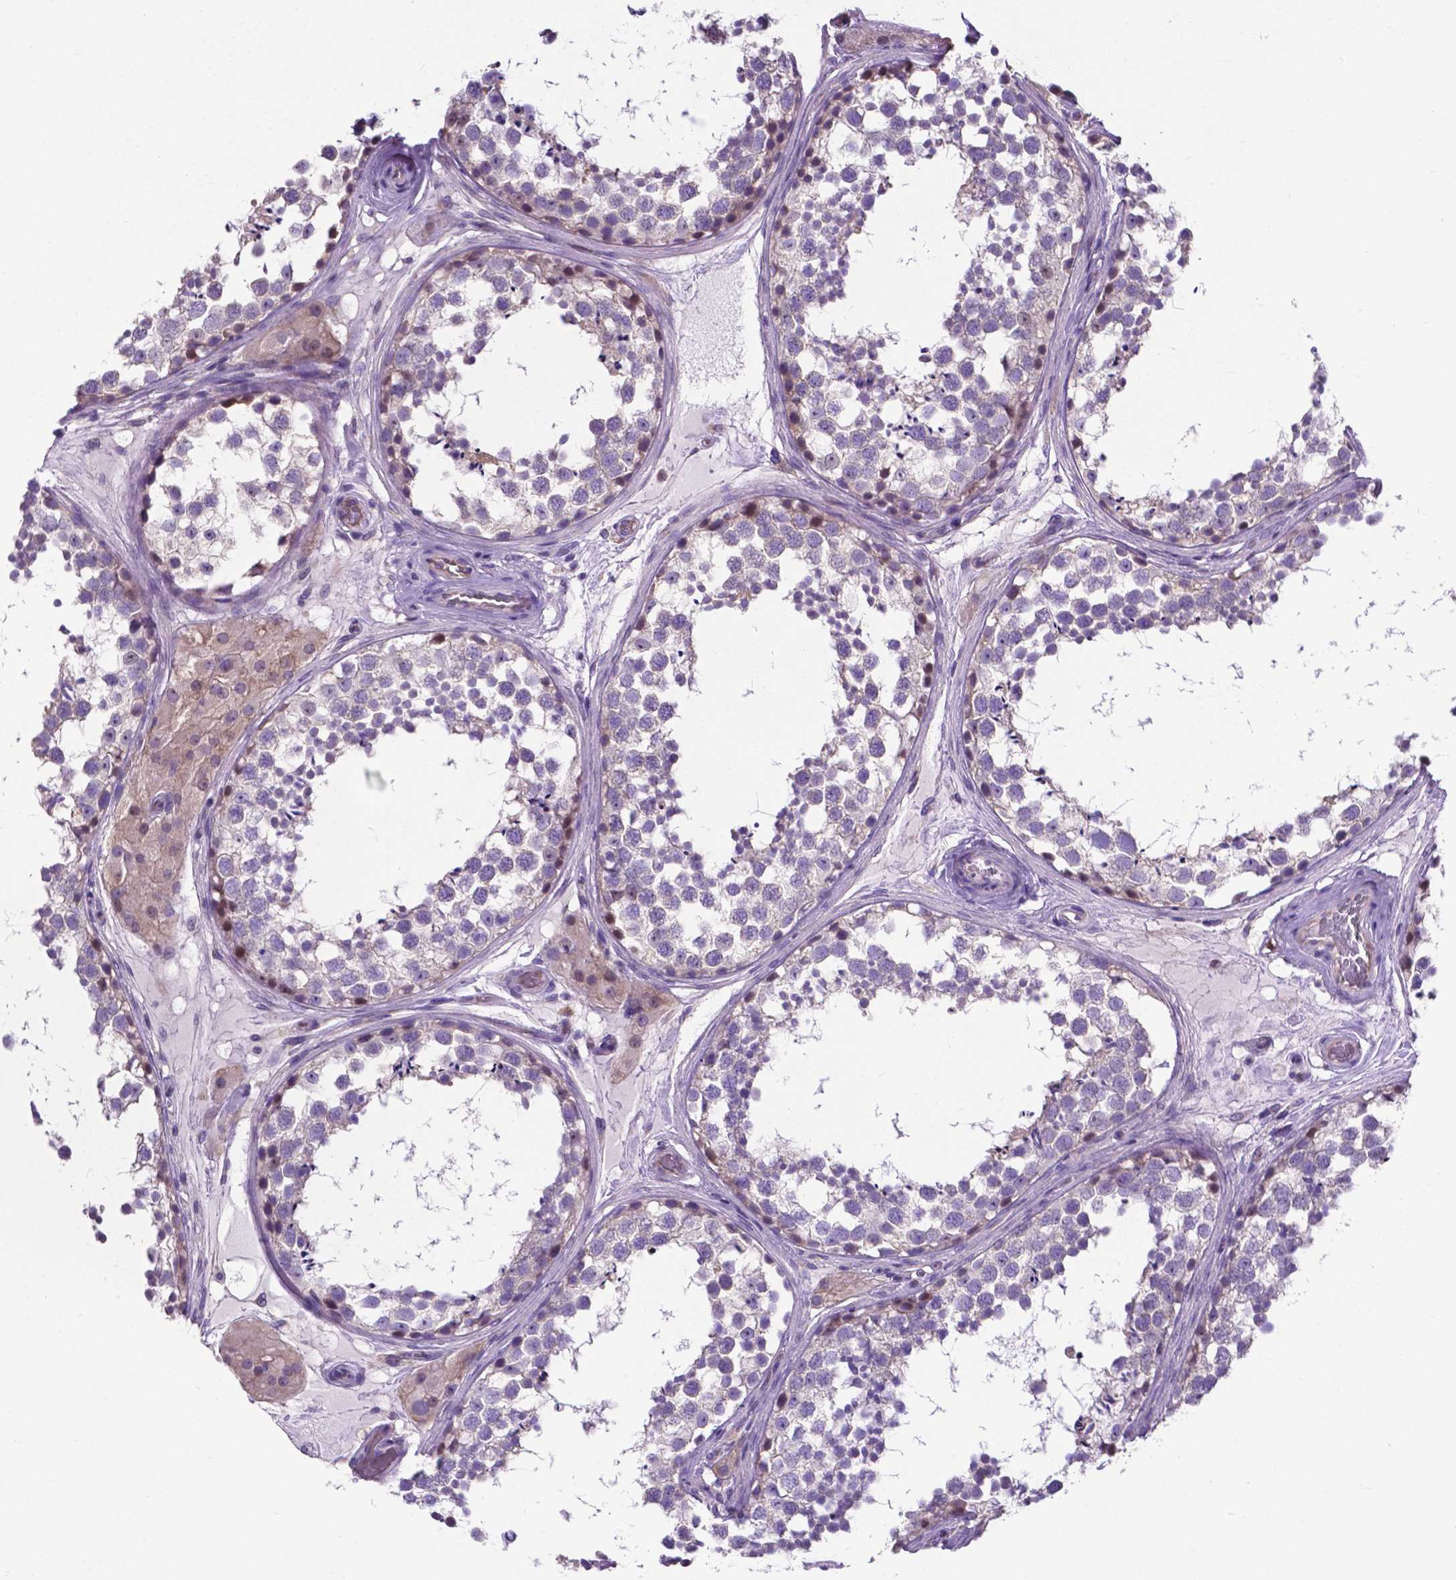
{"staining": {"intensity": "negative", "quantity": "none", "location": "none"}, "tissue": "testis", "cell_type": "Cells in seminiferous ducts", "image_type": "normal", "snomed": [{"axis": "morphology", "description": "Normal tissue, NOS"}, {"axis": "morphology", "description": "Seminoma, NOS"}, {"axis": "topography", "description": "Testis"}], "caption": "Immunohistochemistry image of normal testis stained for a protein (brown), which displays no positivity in cells in seminiferous ducts.", "gene": "RPL6", "patient": {"sex": "male", "age": 65}}